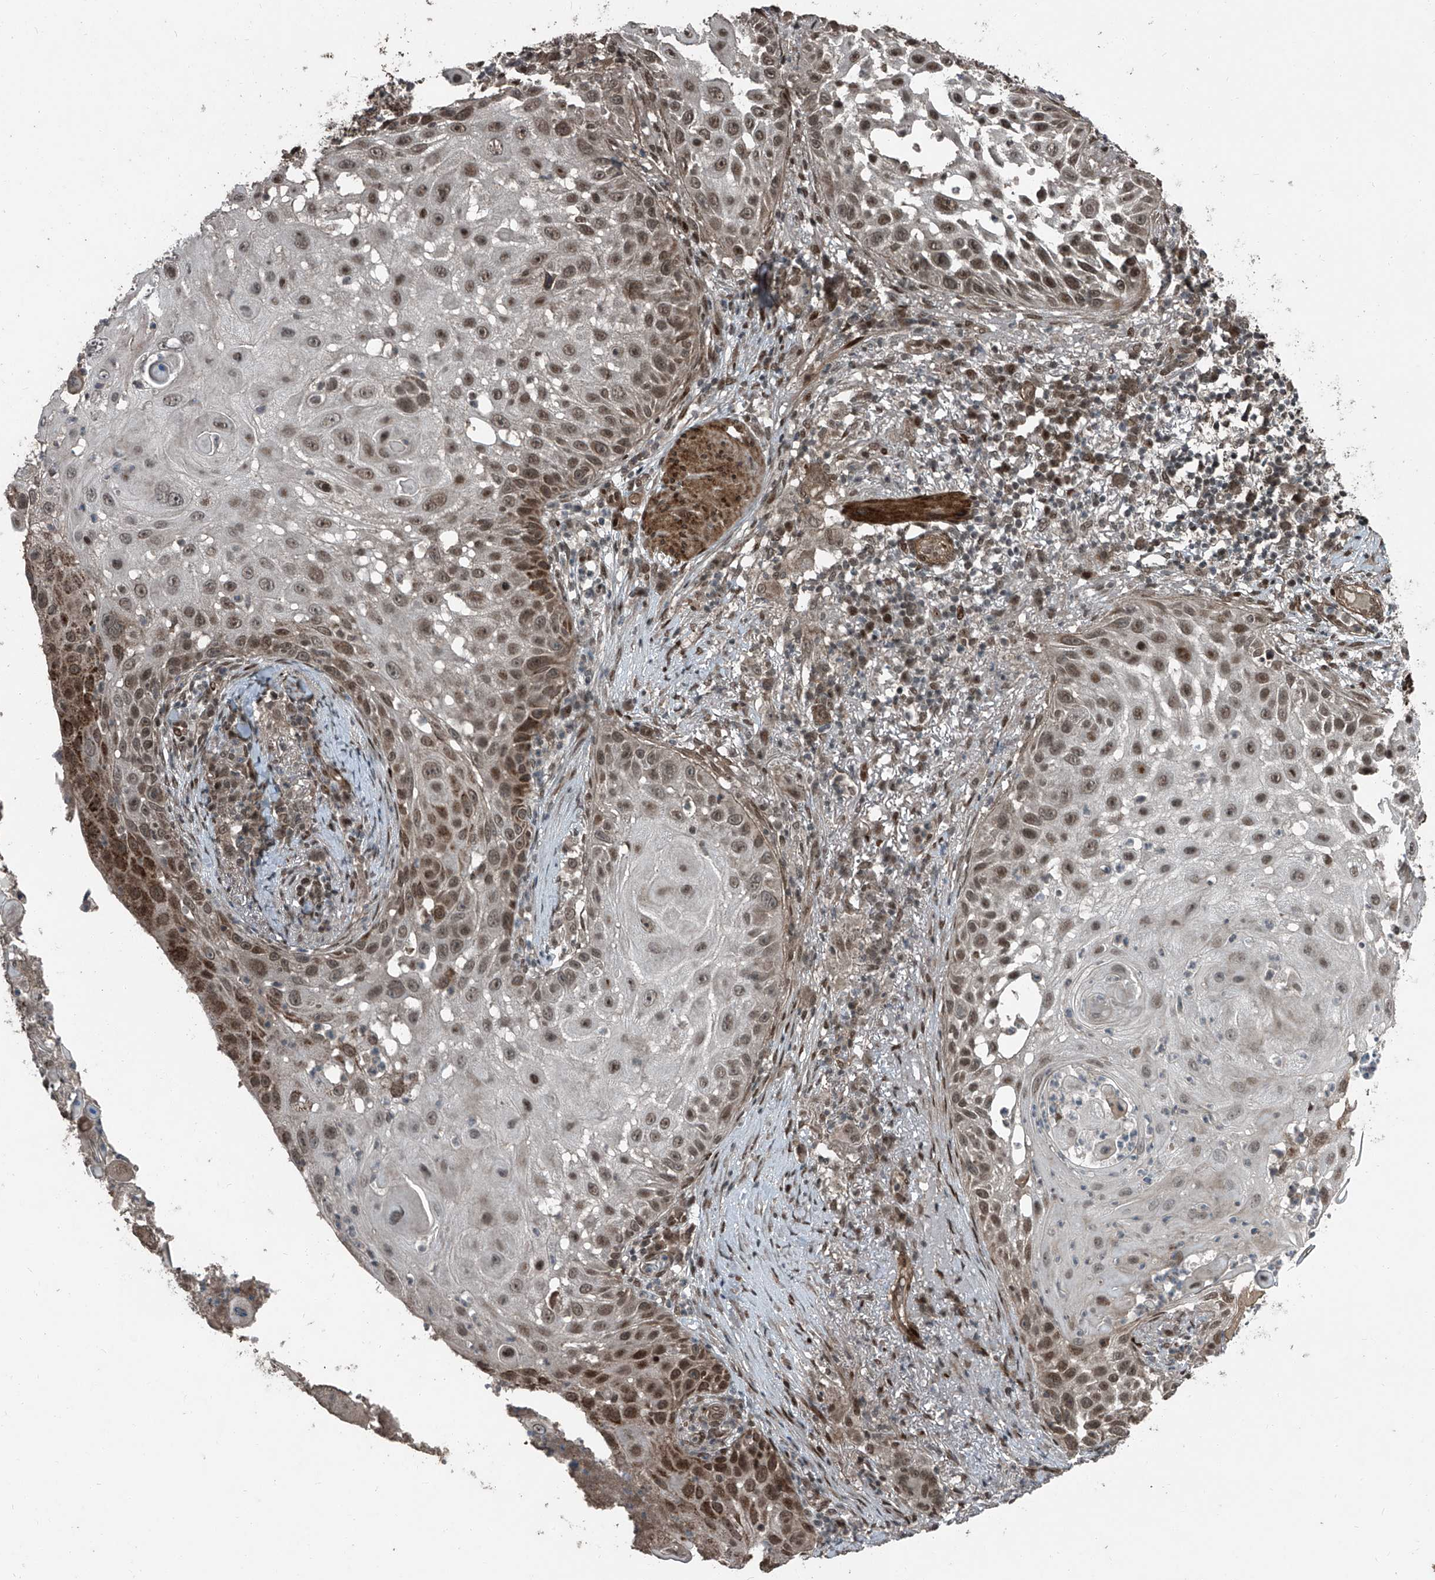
{"staining": {"intensity": "moderate", "quantity": ">75%", "location": "cytoplasmic/membranous,nuclear"}, "tissue": "skin cancer", "cell_type": "Tumor cells", "image_type": "cancer", "snomed": [{"axis": "morphology", "description": "Squamous cell carcinoma, NOS"}, {"axis": "topography", "description": "Skin"}], "caption": "A medium amount of moderate cytoplasmic/membranous and nuclear staining is seen in about >75% of tumor cells in squamous cell carcinoma (skin) tissue. The protein is stained brown, and the nuclei are stained in blue (DAB (3,3'-diaminobenzidine) IHC with brightfield microscopy, high magnification).", "gene": "ZNF570", "patient": {"sex": "female", "age": 44}}